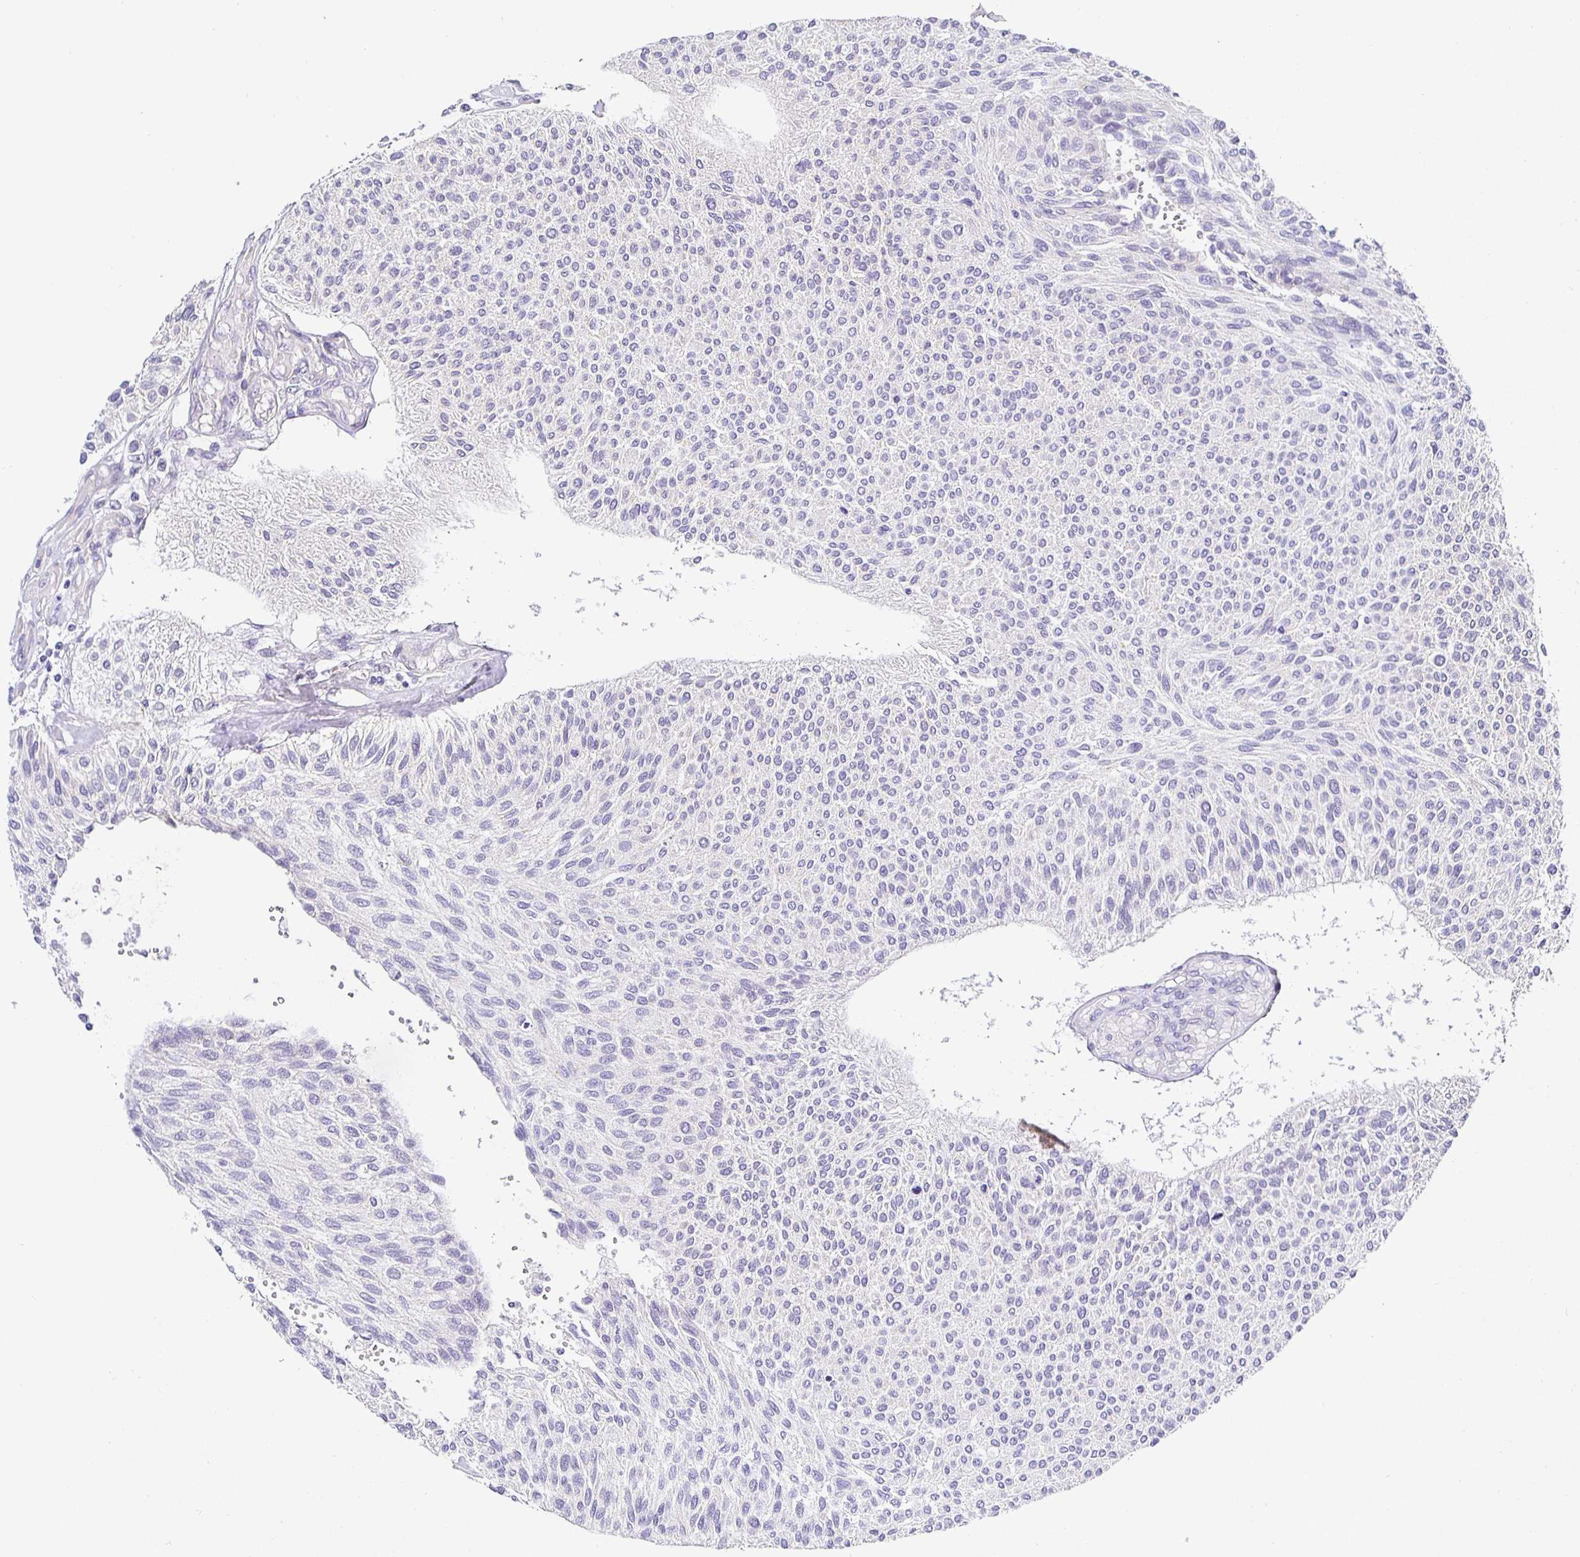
{"staining": {"intensity": "negative", "quantity": "none", "location": "none"}, "tissue": "urothelial cancer", "cell_type": "Tumor cells", "image_type": "cancer", "snomed": [{"axis": "morphology", "description": "Urothelial carcinoma, NOS"}, {"axis": "topography", "description": "Urinary bladder"}], "caption": "IHC photomicrograph of human transitional cell carcinoma stained for a protein (brown), which shows no staining in tumor cells.", "gene": "OPALIN", "patient": {"sex": "male", "age": 55}}